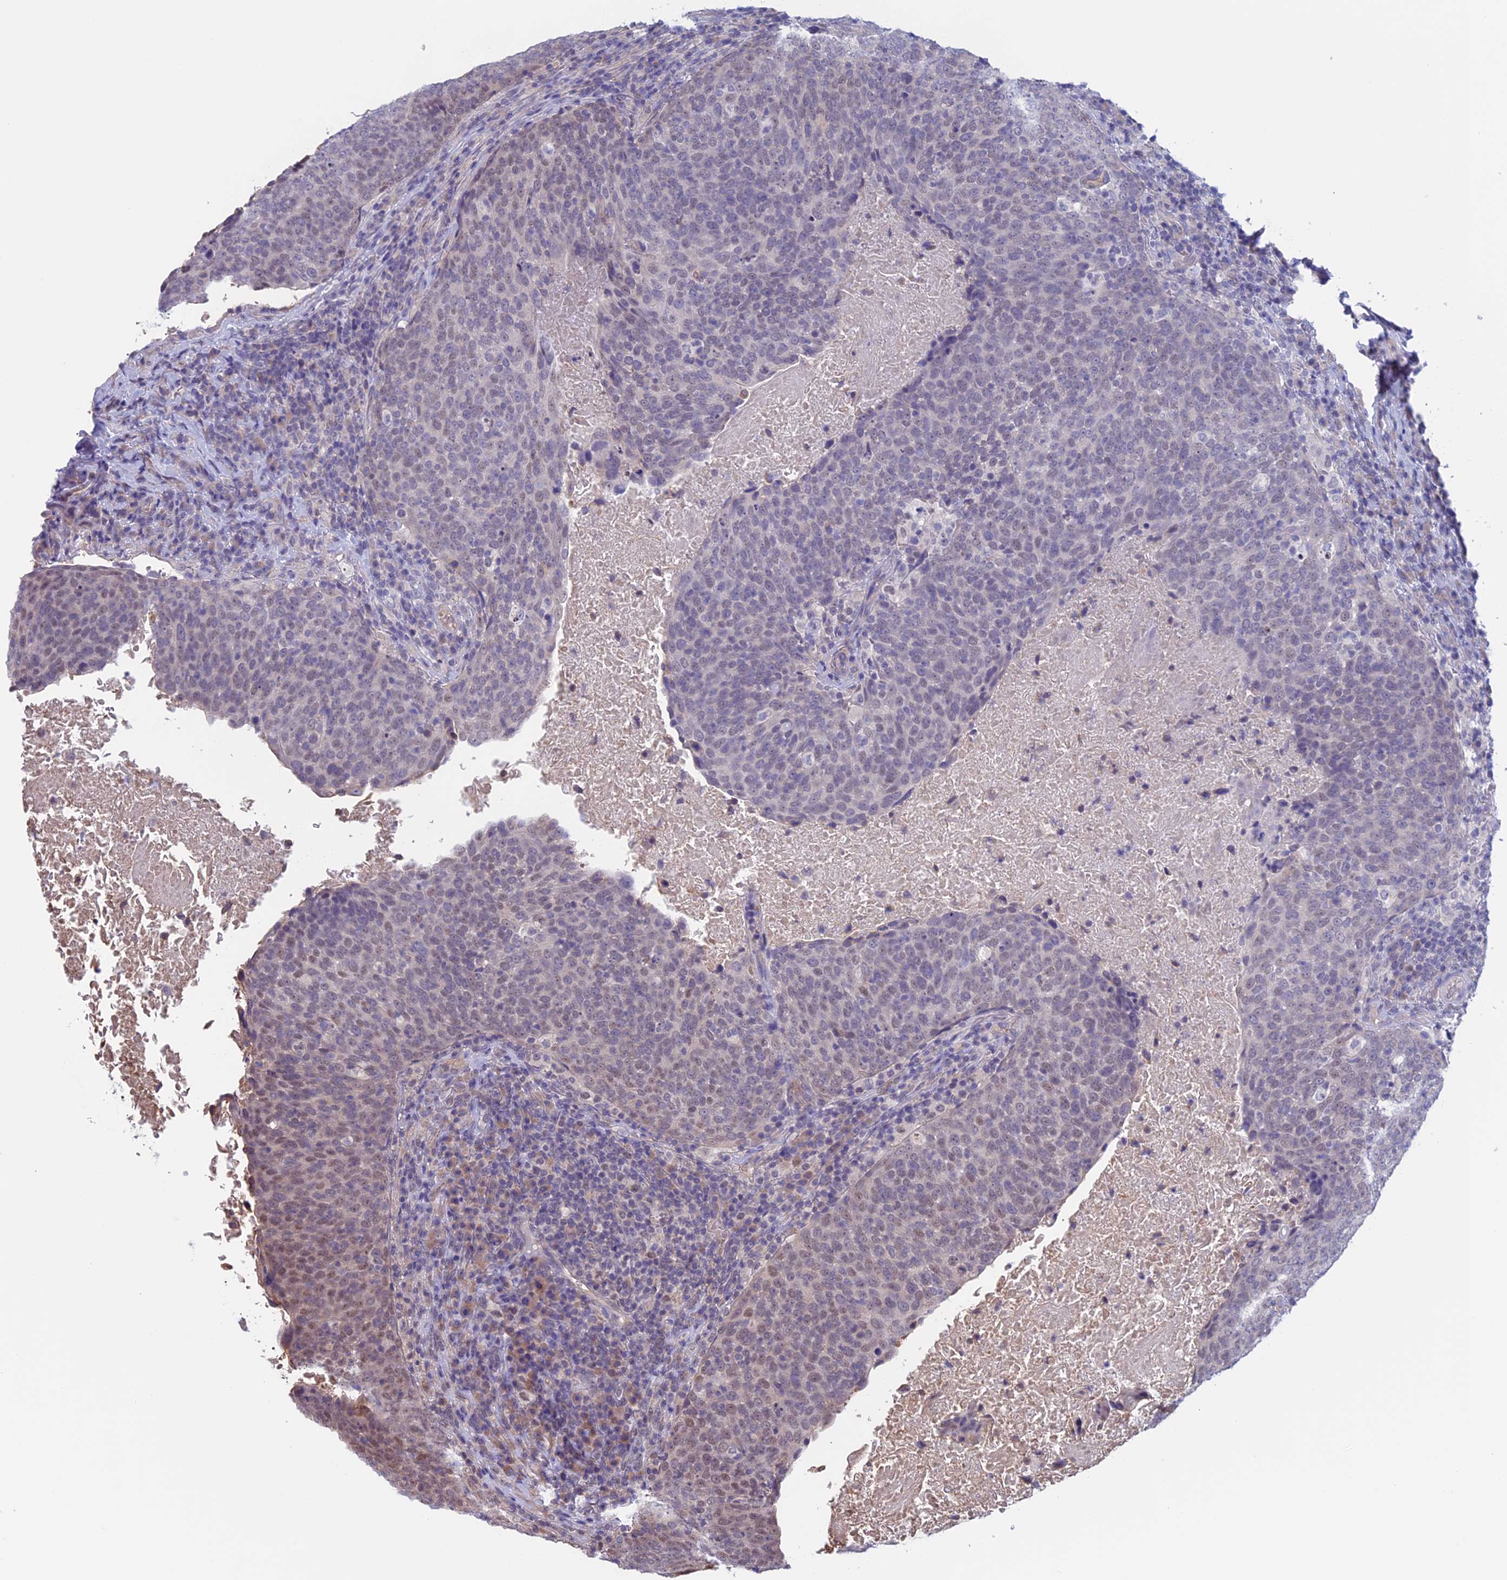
{"staining": {"intensity": "weak", "quantity": "25%-75%", "location": "nuclear"}, "tissue": "head and neck cancer", "cell_type": "Tumor cells", "image_type": "cancer", "snomed": [{"axis": "morphology", "description": "Squamous cell carcinoma, NOS"}, {"axis": "morphology", "description": "Squamous cell carcinoma, metastatic, NOS"}, {"axis": "topography", "description": "Lymph node"}, {"axis": "topography", "description": "Head-Neck"}], "caption": "Immunohistochemistry (IHC) histopathology image of head and neck squamous cell carcinoma stained for a protein (brown), which exhibits low levels of weak nuclear staining in approximately 25%-75% of tumor cells.", "gene": "SLC1A6", "patient": {"sex": "male", "age": 62}}